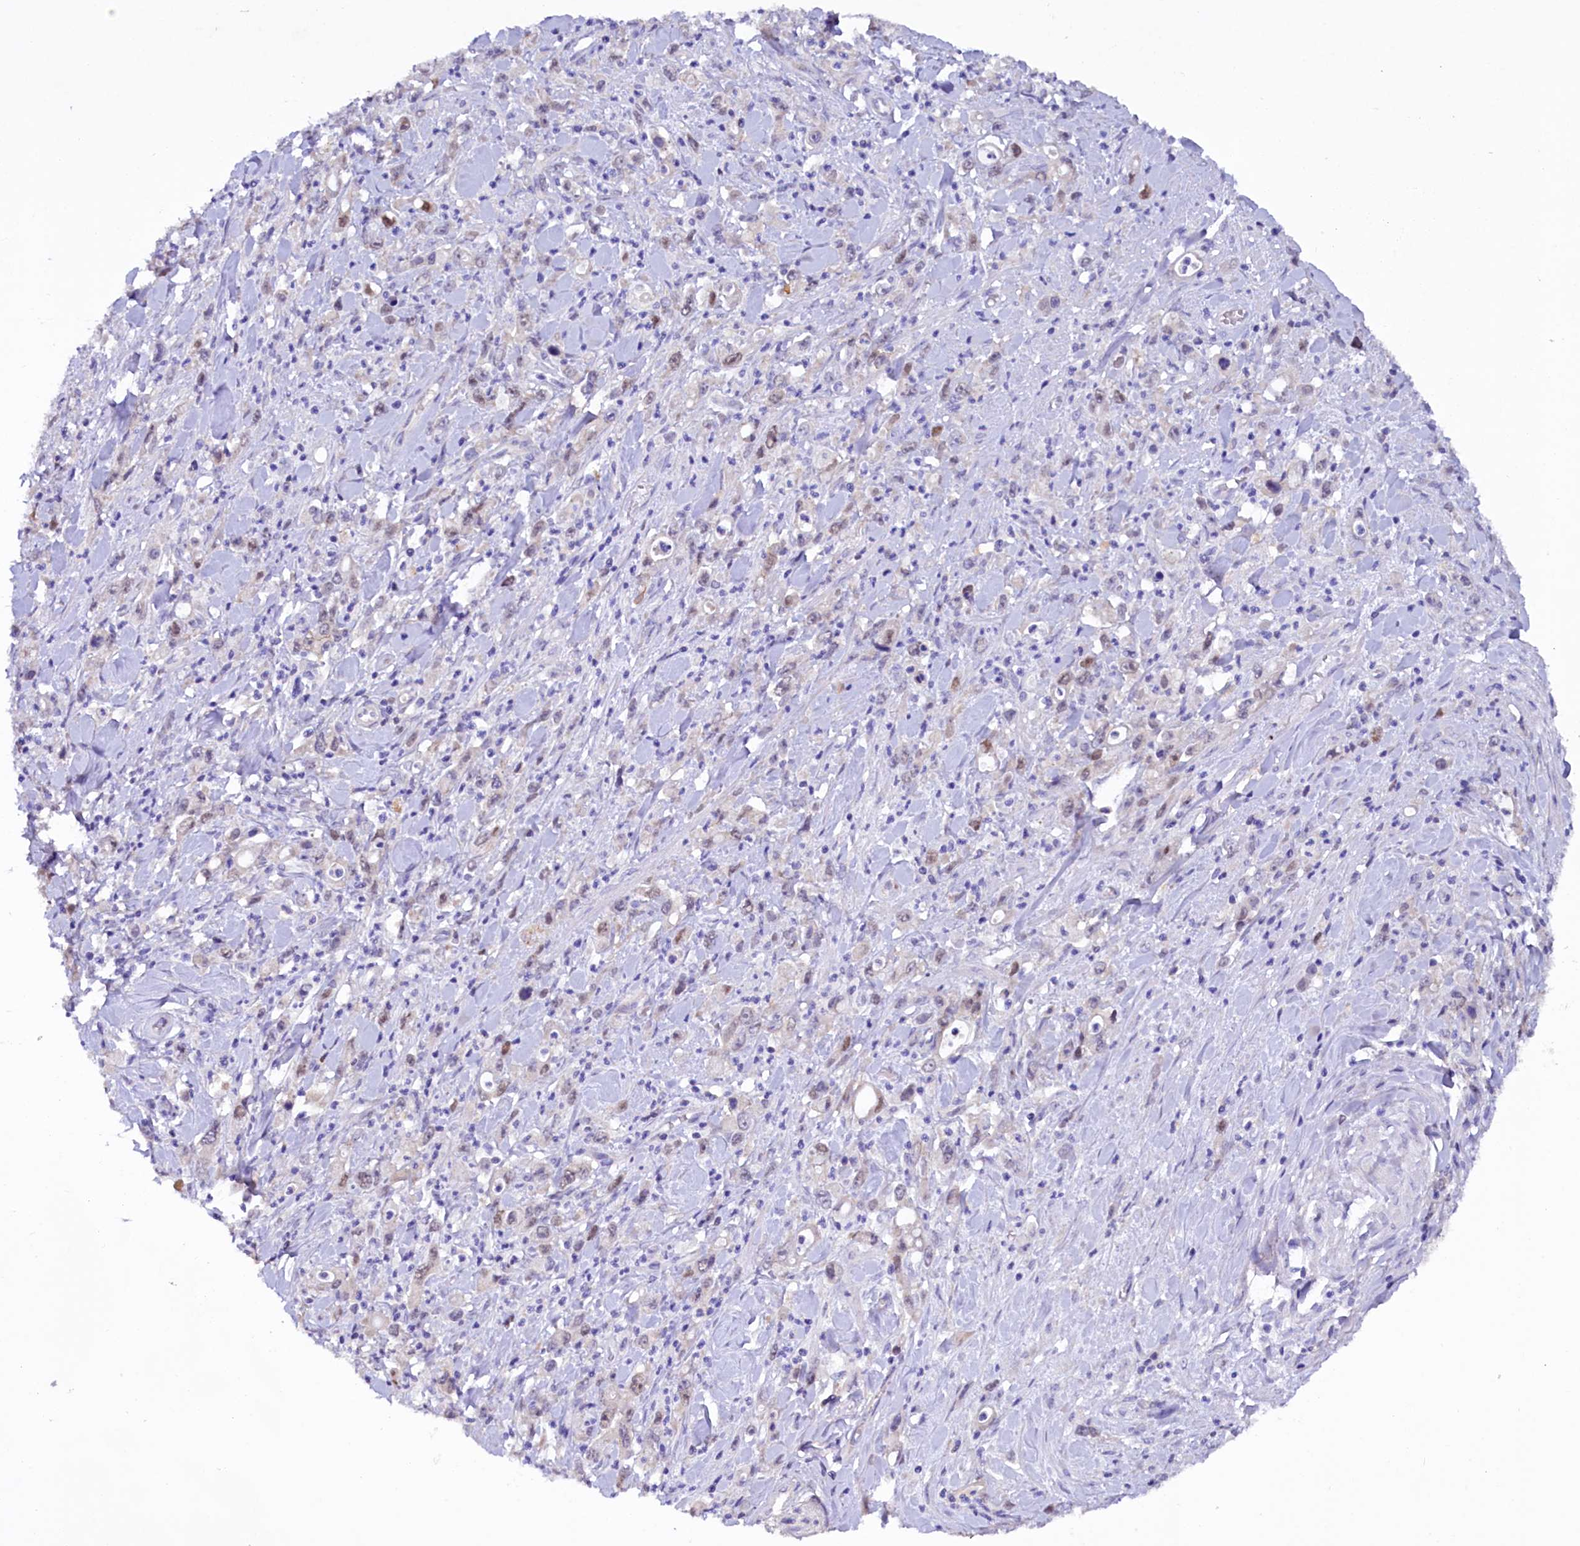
{"staining": {"intensity": "negative", "quantity": "none", "location": "none"}, "tissue": "stomach cancer", "cell_type": "Tumor cells", "image_type": "cancer", "snomed": [{"axis": "morphology", "description": "Adenocarcinoma, NOS"}, {"axis": "topography", "description": "Stomach, lower"}], "caption": "A histopathology image of stomach cancer stained for a protein exhibits no brown staining in tumor cells. The staining was performed using DAB (3,3'-diaminobenzidine) to visualize the protein expression in brown, while the nuclei were stained in blue with hematoxylin (Magnification: 20x).", "gene": "FAM111B", "patient": {"sex": "female", "age": 43}}